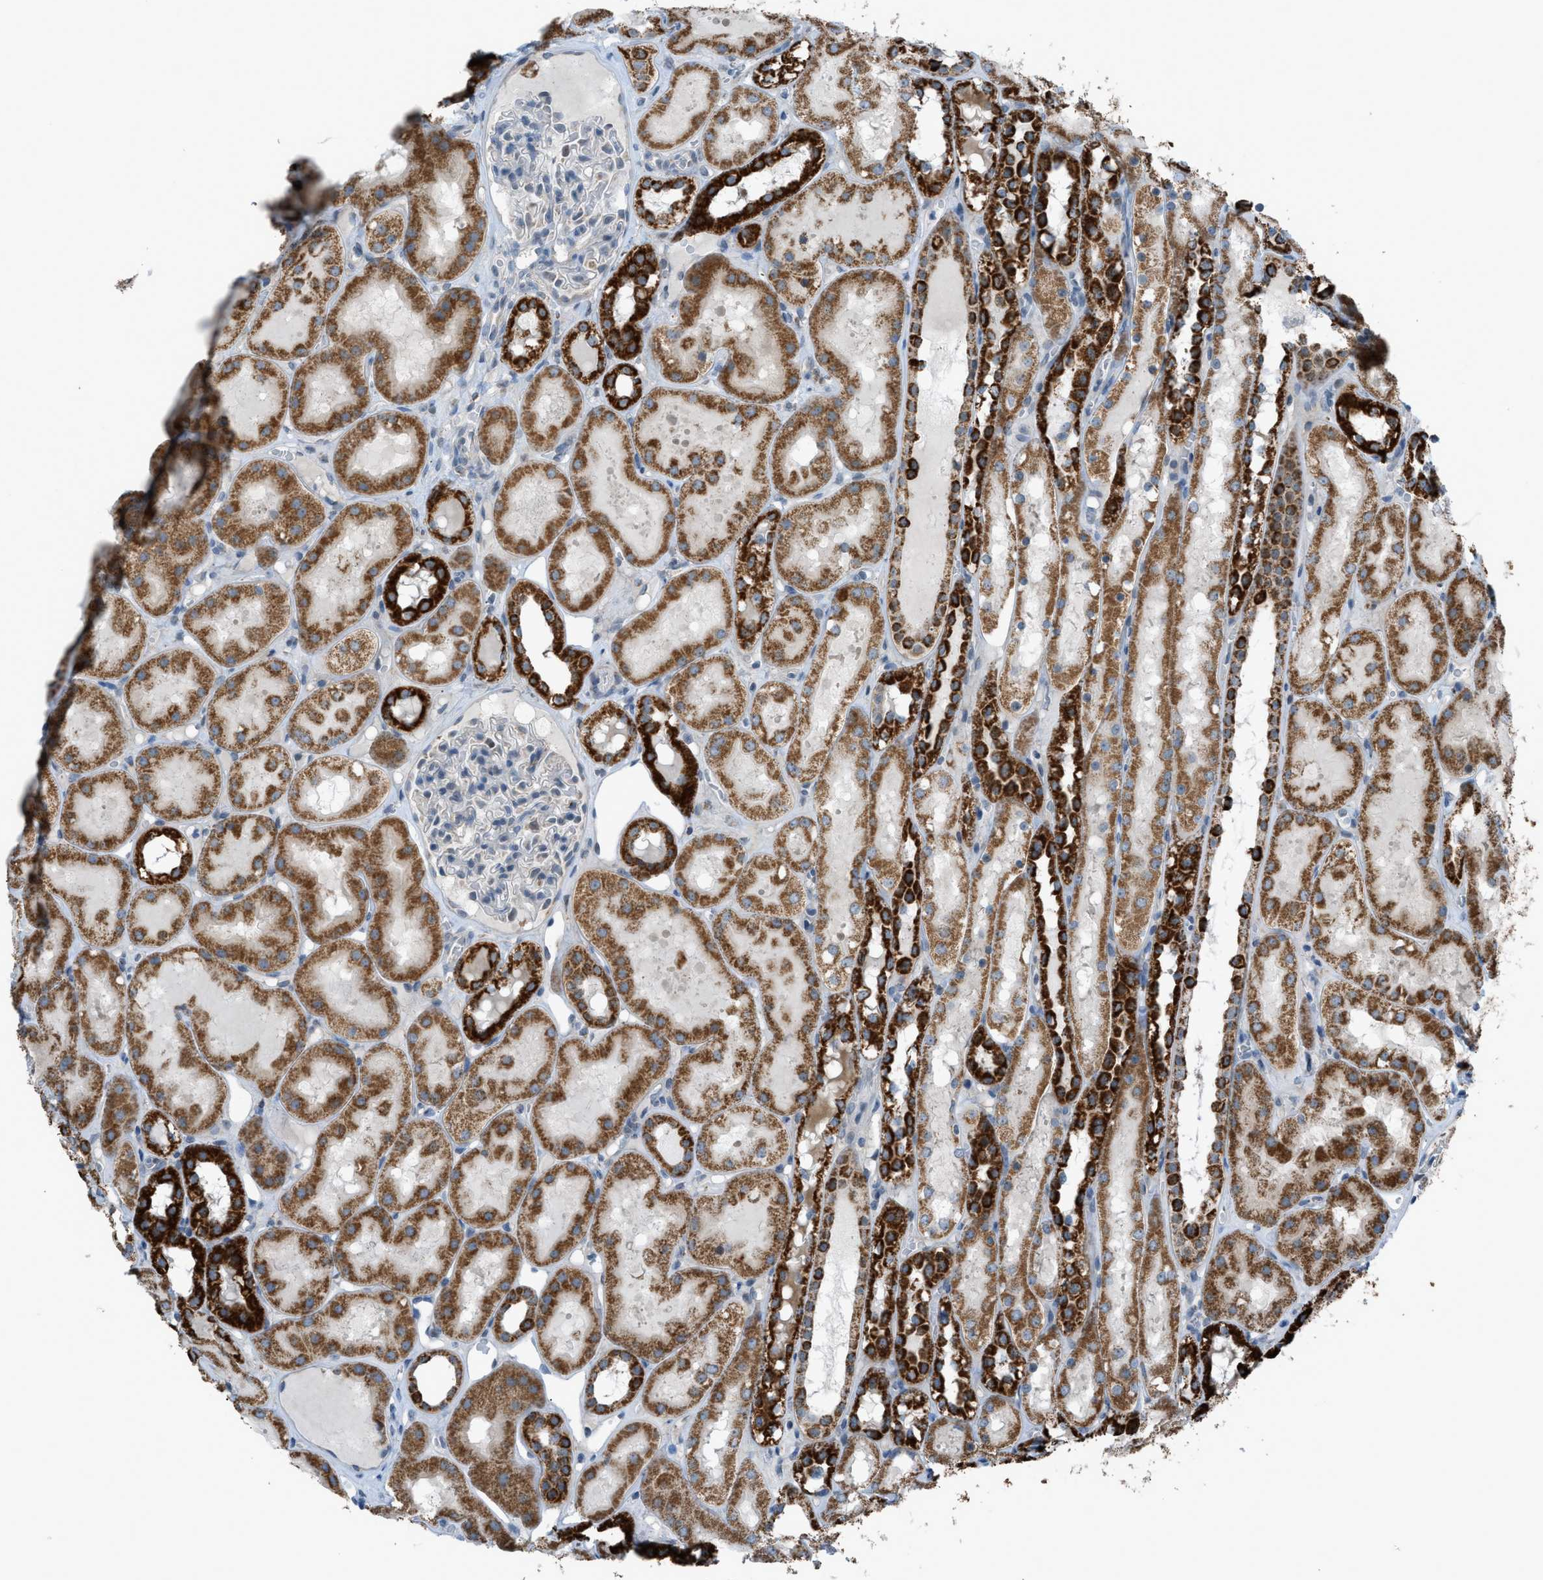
{"staining": {"intensity": "negative", "quantity": "none", "location": "none"}, "tissue": "kidney", "cell_type": "Cells in glomeruli", "image_type": "normal", "snomed": [{"axis": "morphology", "description": "Normal tissue, NOS"}, {"axis": "topography", "description": "Kidney"}, {"axis": "topography", "description": "Urinary bladder"}], "caption": "This photomicrograph is of unremarkable kidney stained with immunohistochemistry to label a protein in brown with the nuclei are counter-stained blue. There is no expression in cells in glomeruli.", "gene": "SRM", "patient": {"sex": "male", "age": 16}}